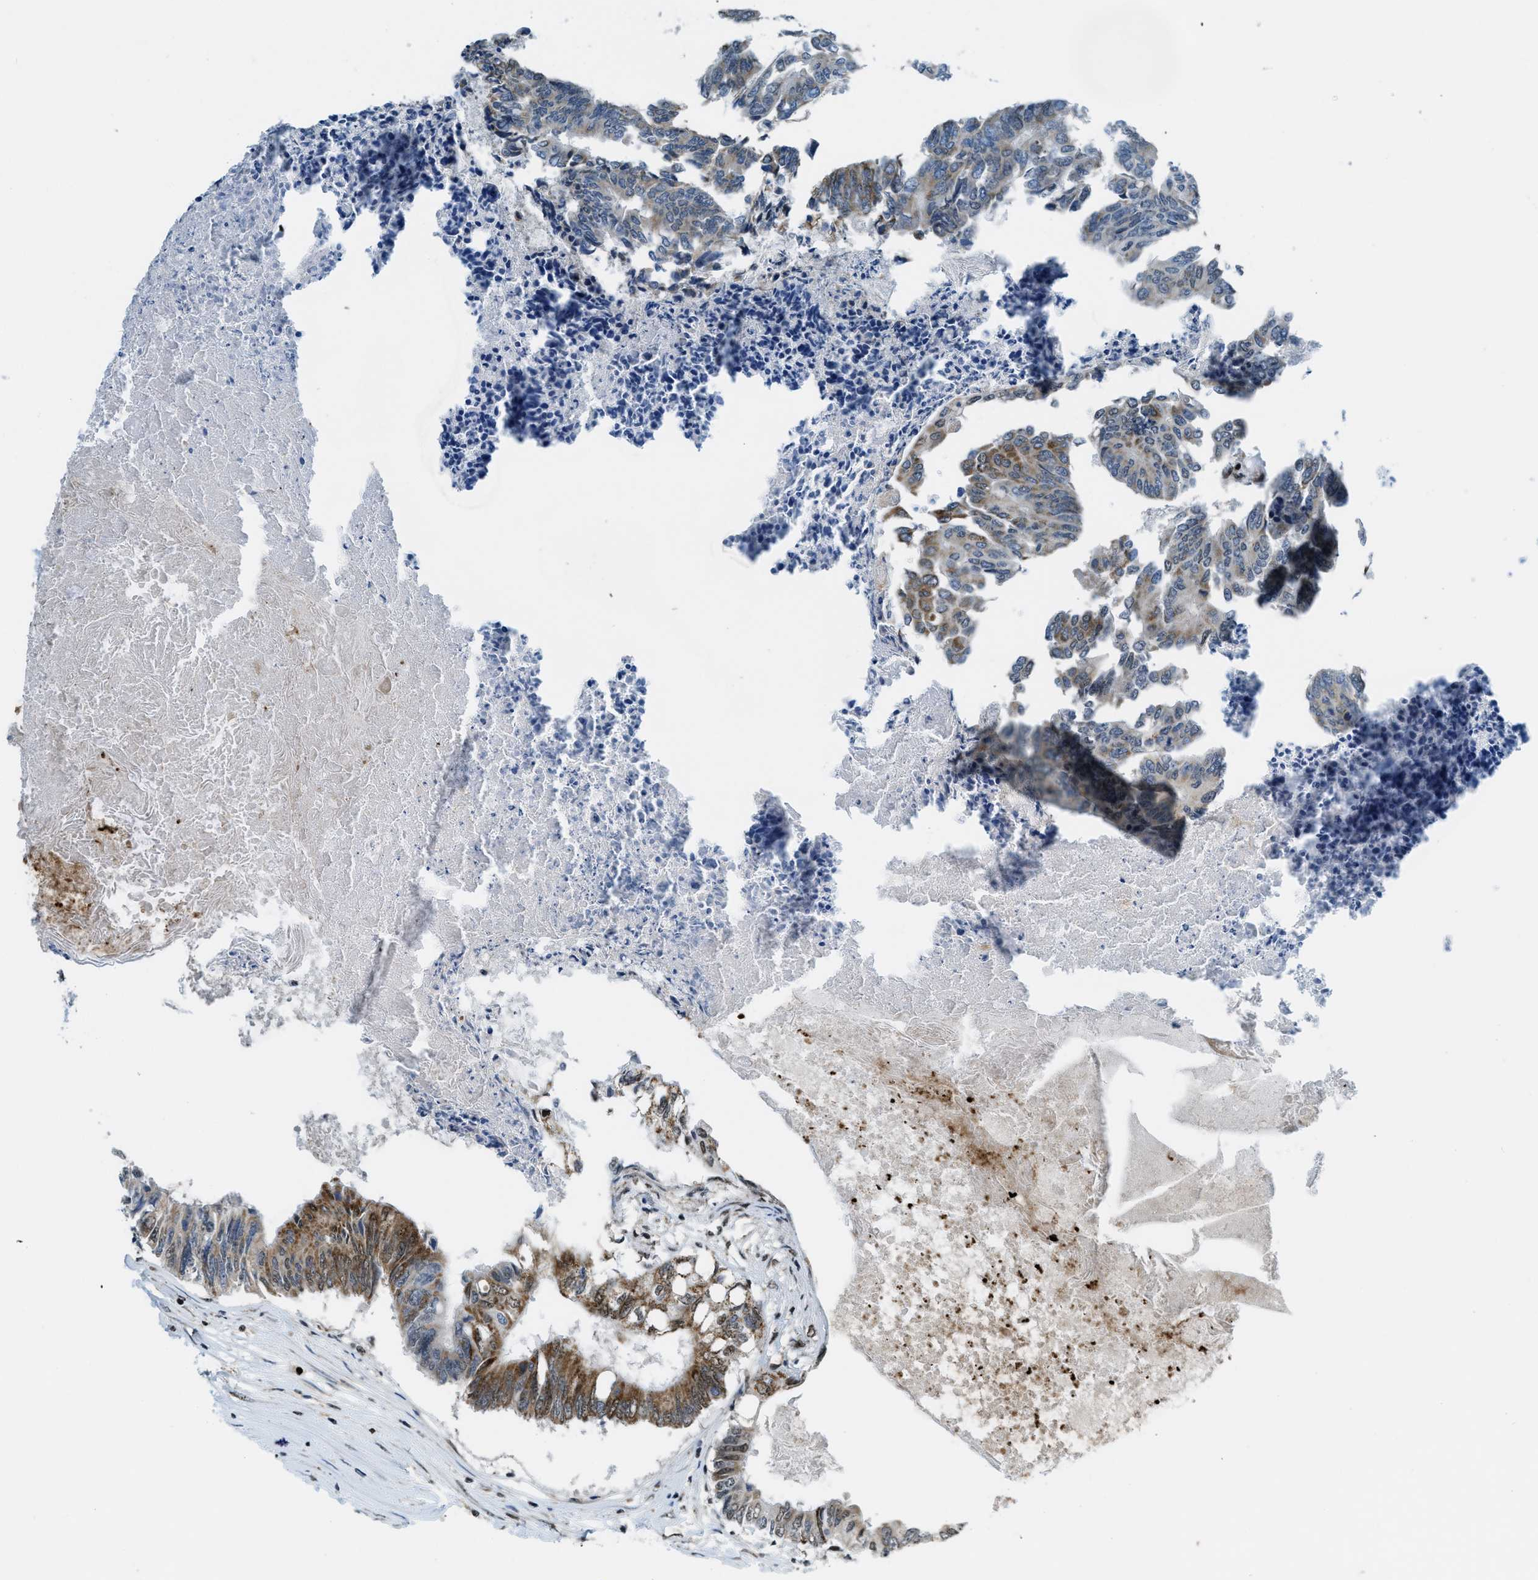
{"staining": {"intensity": "strong", "quantity": "25%-75%", "location": "cytoplasmic/membranous,nuclear"}, "tissue": "colorectal cancer", "cell_type": "Tumor cells", "image_type": "cancer", "snomed": [{"axis": "morphology", "description": "Adenocarcinoma, NOS"}, {"axis": "topography", "description": "Rectum"}], "caption": "Colorectal cancer (adenocarcinoma) tissue demonstrates strong cytoplasmic/membranous and nuclear staining in about 25%-75% of tumor cells, visualized by immunohistochemistry.", "gene": "SP100", "patient": {"sex": "male", "age": 63}}